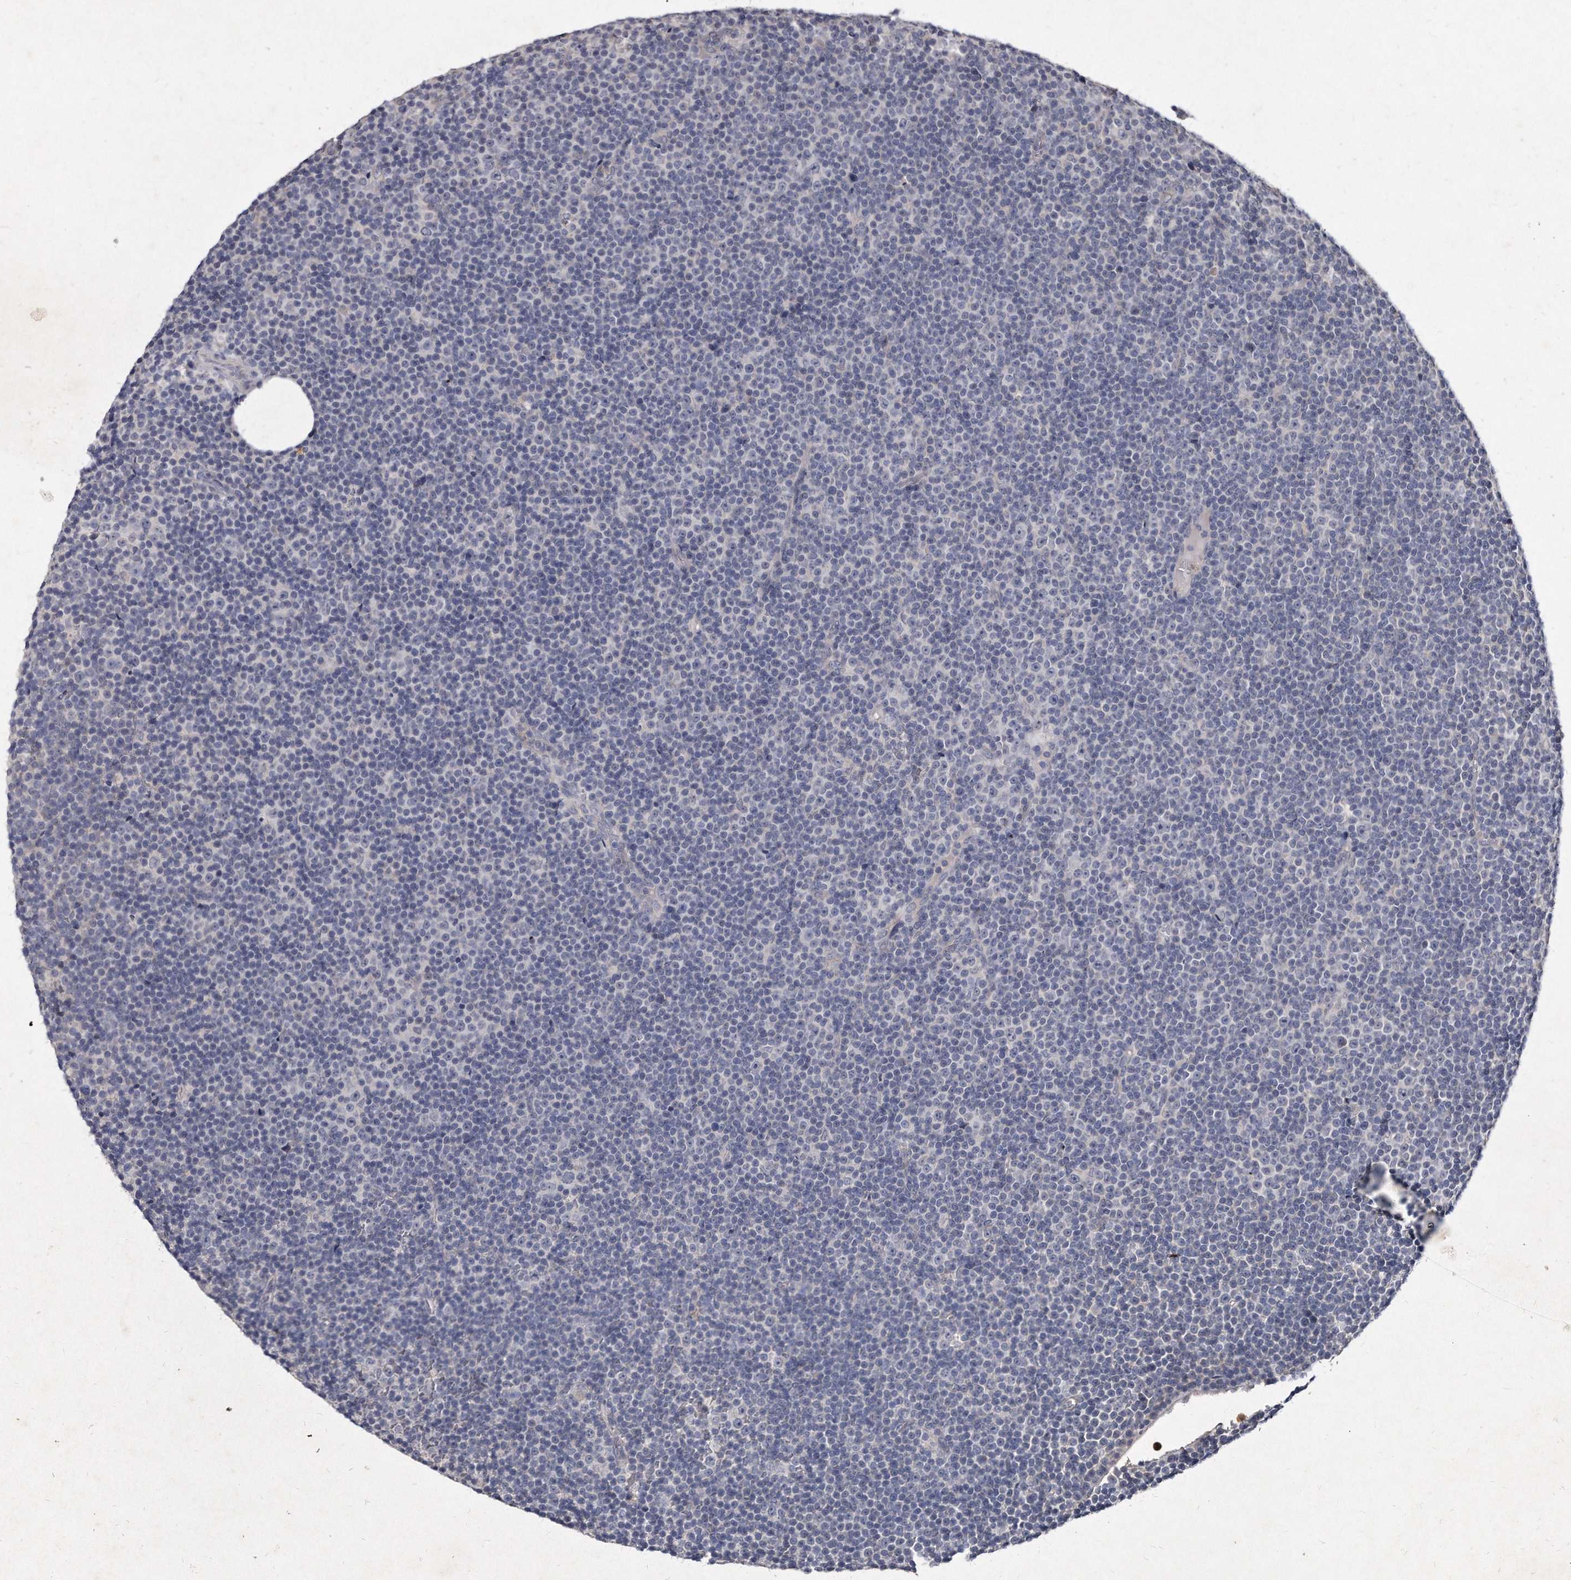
{"staining": {"intensity": "negative", "quantity": "none", "location": "none"}, "tissue": "lymphoma", "cell_type": "Tumor cells", "image_type": "cancer", "snomed": [{"axis": "morphology", "description": "Malignant lymphoma, non-Hodgkin's type, Low grade"}, {"axis": "topography", "description": "Lymph node"}], "caption": "This micrograph is of lymphoma stained with IHC to label a protein in brown with the nuclei are counter-stained blue. There is no staining in tumor cells. (Immunohistochemistry, brightfield microscopy, high magnification).", "gene": "KLHDC3", "patient": {"sex": "female", "age": 67}}